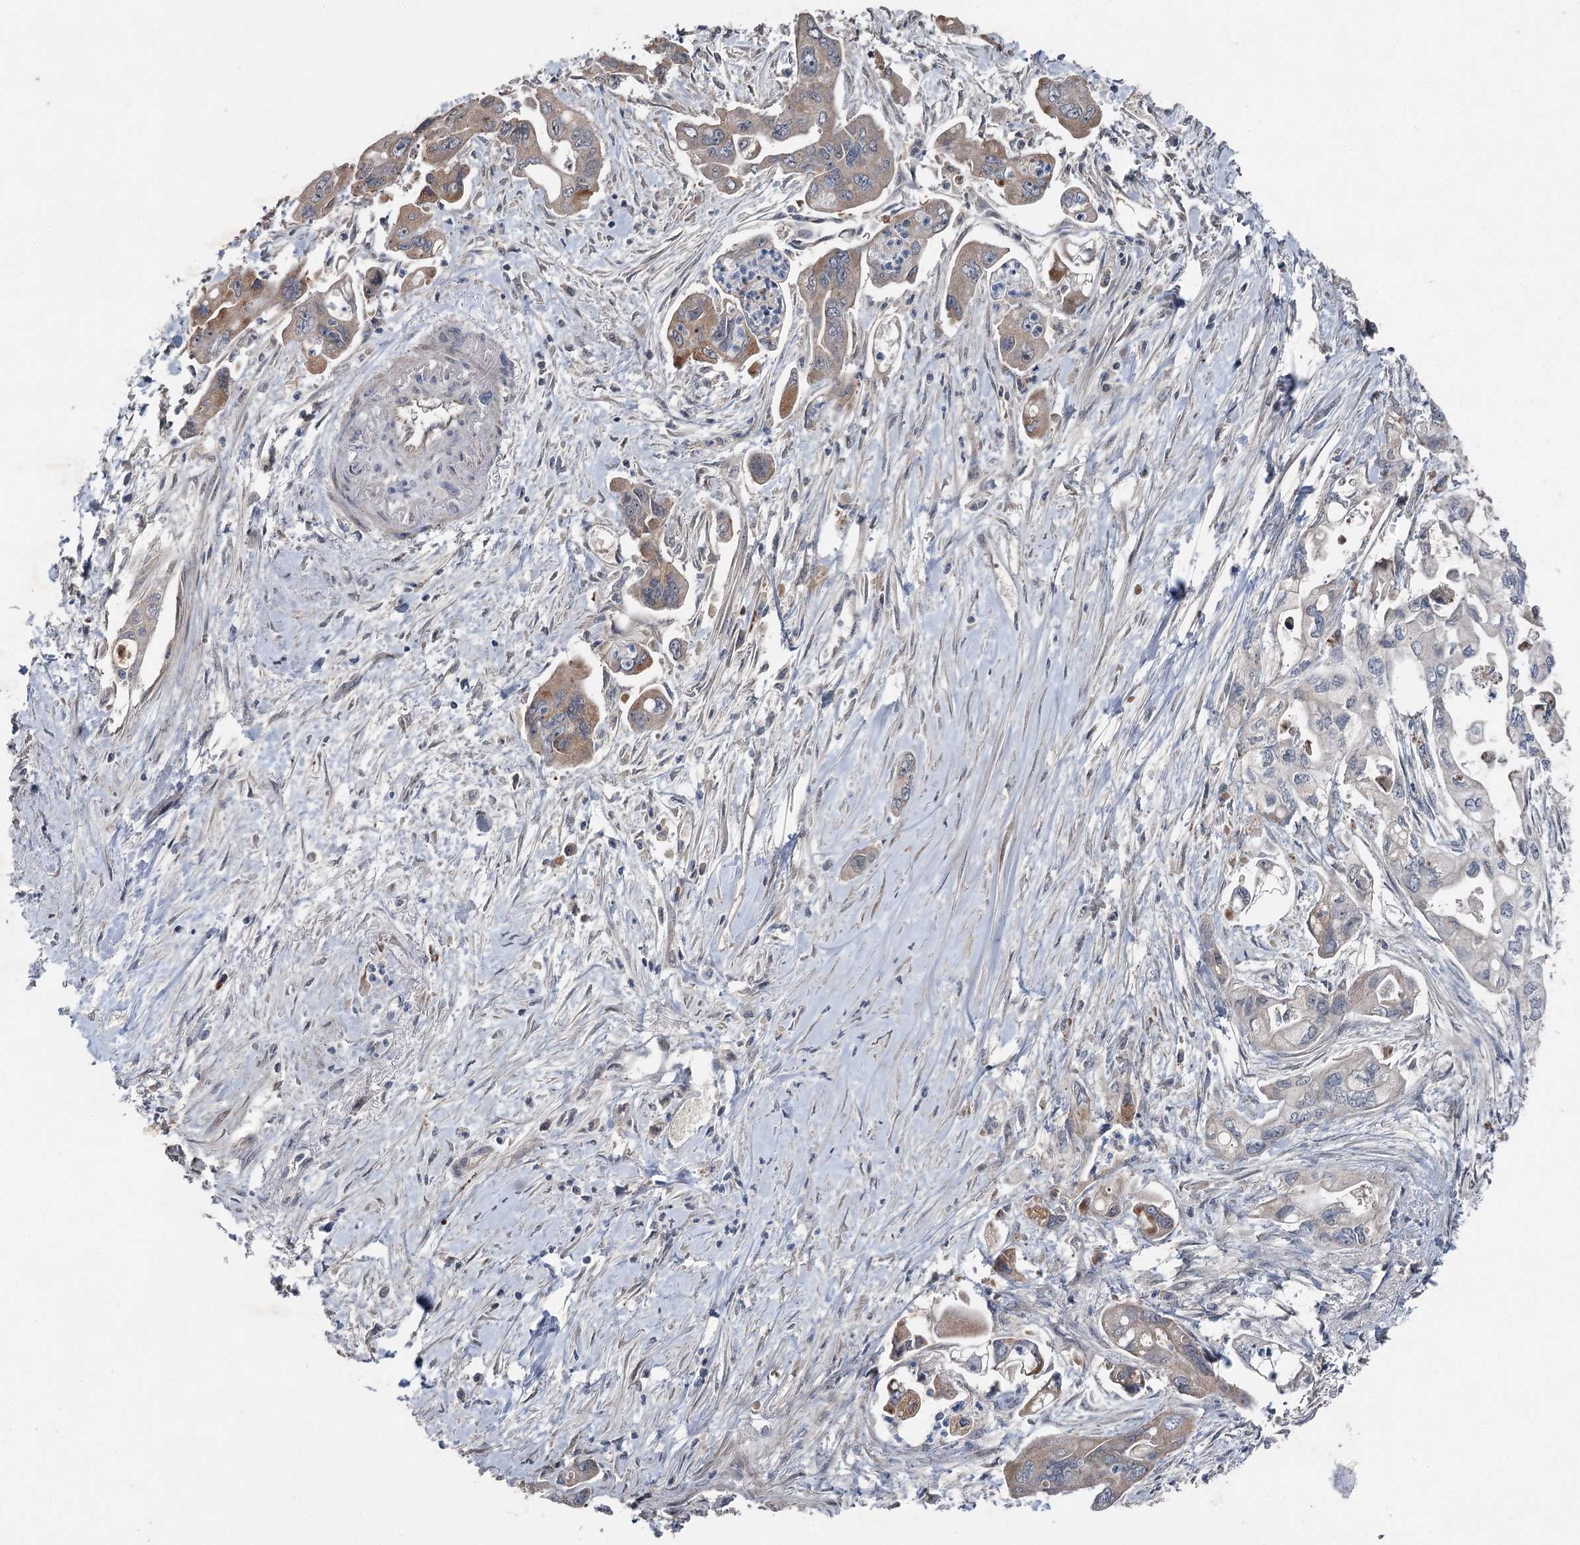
{"staining": {"intensity": "moderate", "quantity": "<25%", "location": "cytoplasmic/membranous"}, "tissue": "pancreatic cancer", "cell_type": "Tumor cells", "image_type": "cancer", "snomed": [{"axis": "morphology", "description": "Adenocarcinoma, NOS"}, {"axis": "topography", "description": "Pancreas"}], "caption": "The micrograph shows staining of pancreatic adenocarcinoma, revealing moderate cytoplasmic/membranous protein positivity (brown color) within tumor cells.", "gene": "MAPK8IP2", "patient": {"sex": "male", "age": 70}}